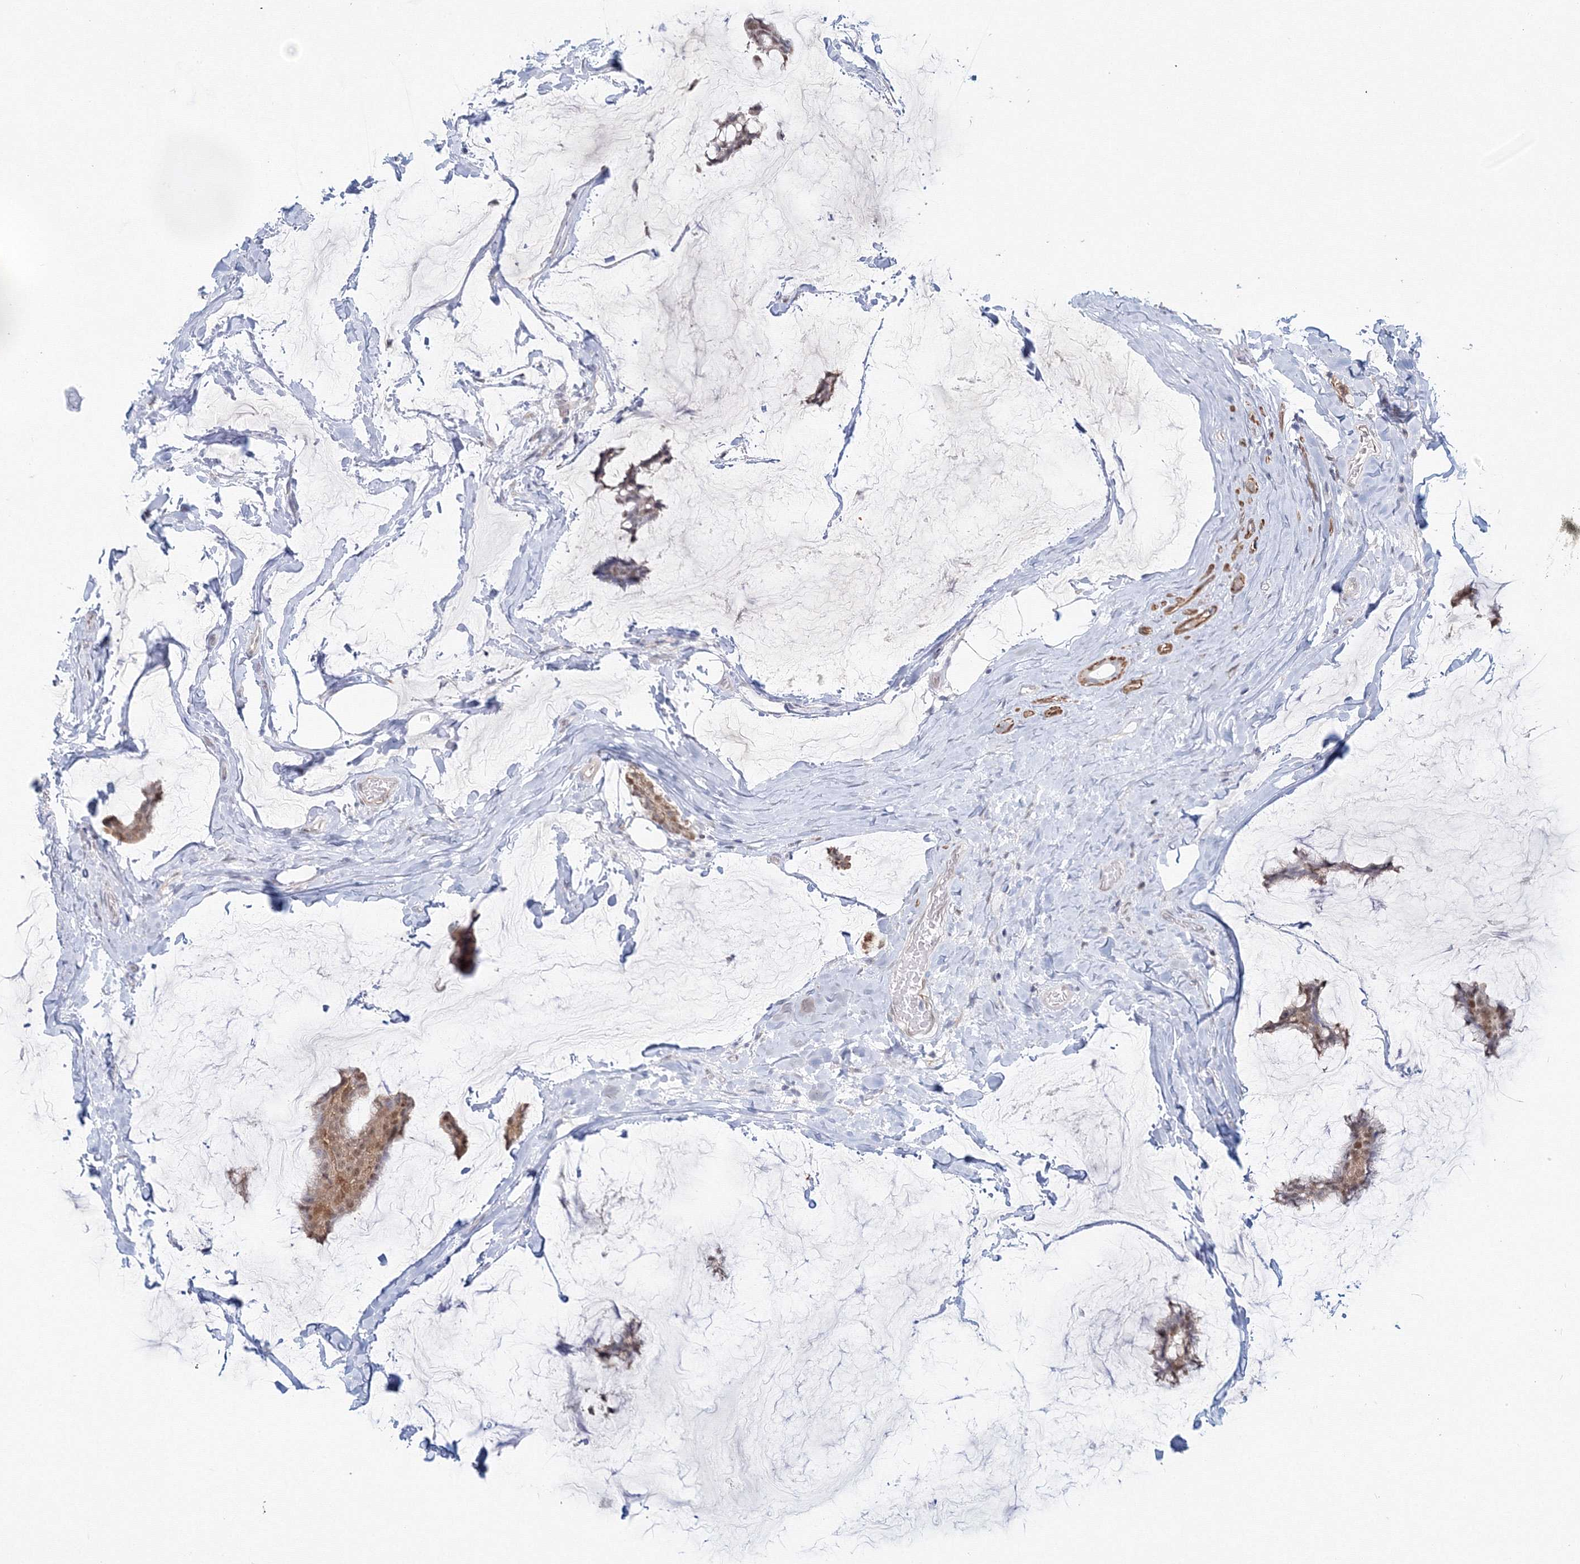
{"staining": {"intensity": "weak", "quantity": ">75%", "location": "nuclear"}, "tissue": "breast cancer", "cell_type": "Tumor cells", "image_type": "cancer", "snomed": [{"axis": "morphology", "description": "Duct carcinoma"}, {"axis": "topography", "description": "Breast"}], "caption": "IHC of human breast invasive ductal carcinoma demonstrates low levels of weak nuclear positivity in approximately >75% of tumor cells.", "gene": "ARHGAP21", "patient": {"sex": "female", "age": 93}}